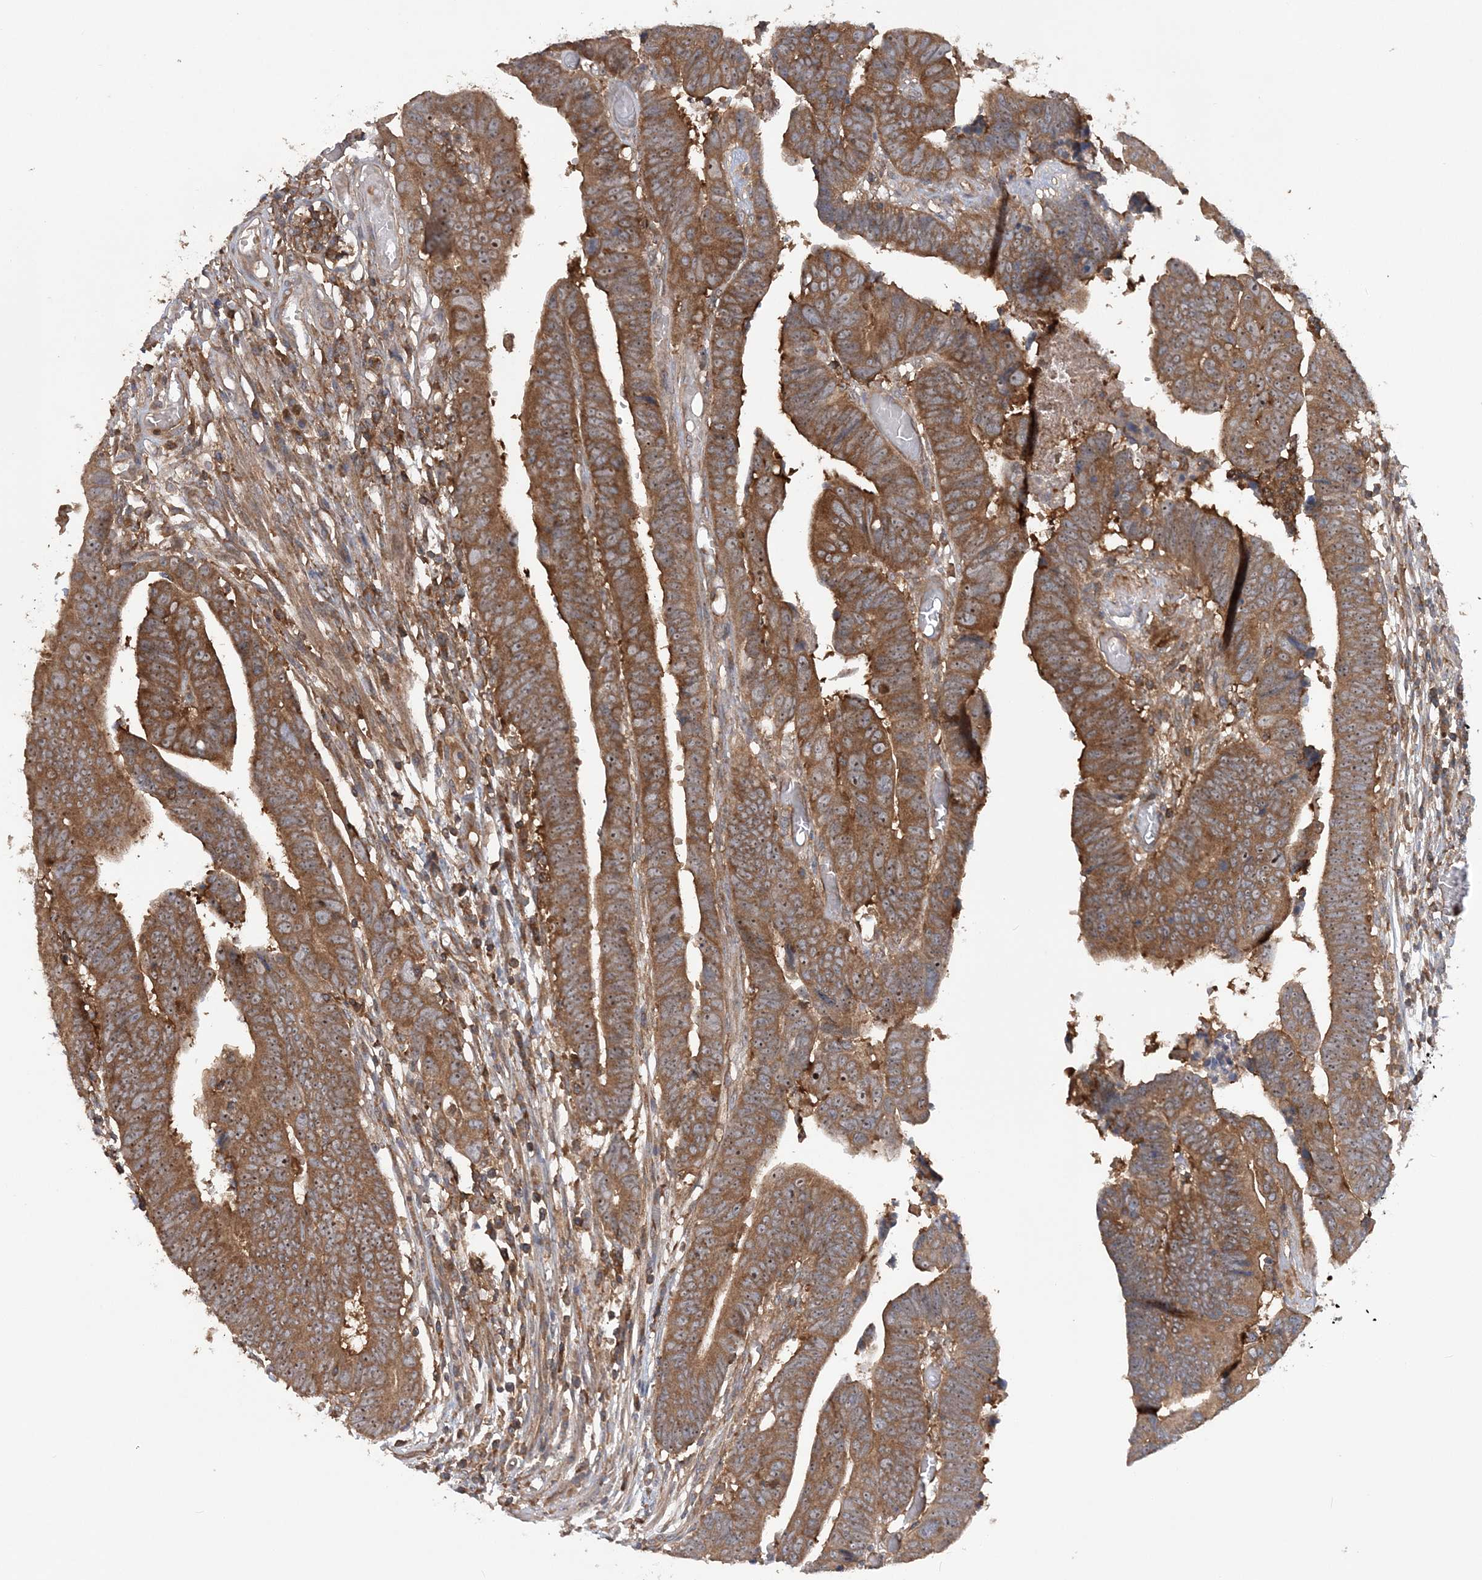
{"staining": {"intensity": "moderate", "quantity": ">75%", "location": "cytoplasmic/membranous,nuclear"}, "tissue": "colorectal cancer", "cell_type": "Tumor cells", "image_type": "cancer", "snomed": [{"axis": "morphology", "description": "Adenocarcinoma, NOS"}, {"axis": "topography", "description": "Rectum"}], "caption": "Immunohistochemical staining of colorectal adenocarcinoma demonstrates medium levels of moderate cytoplasmic/membranous and nuclear positivity in approximately >75% of tumor cells.", "gene": "ACAP2", "patient": {"sex": "female", "age": 65}}